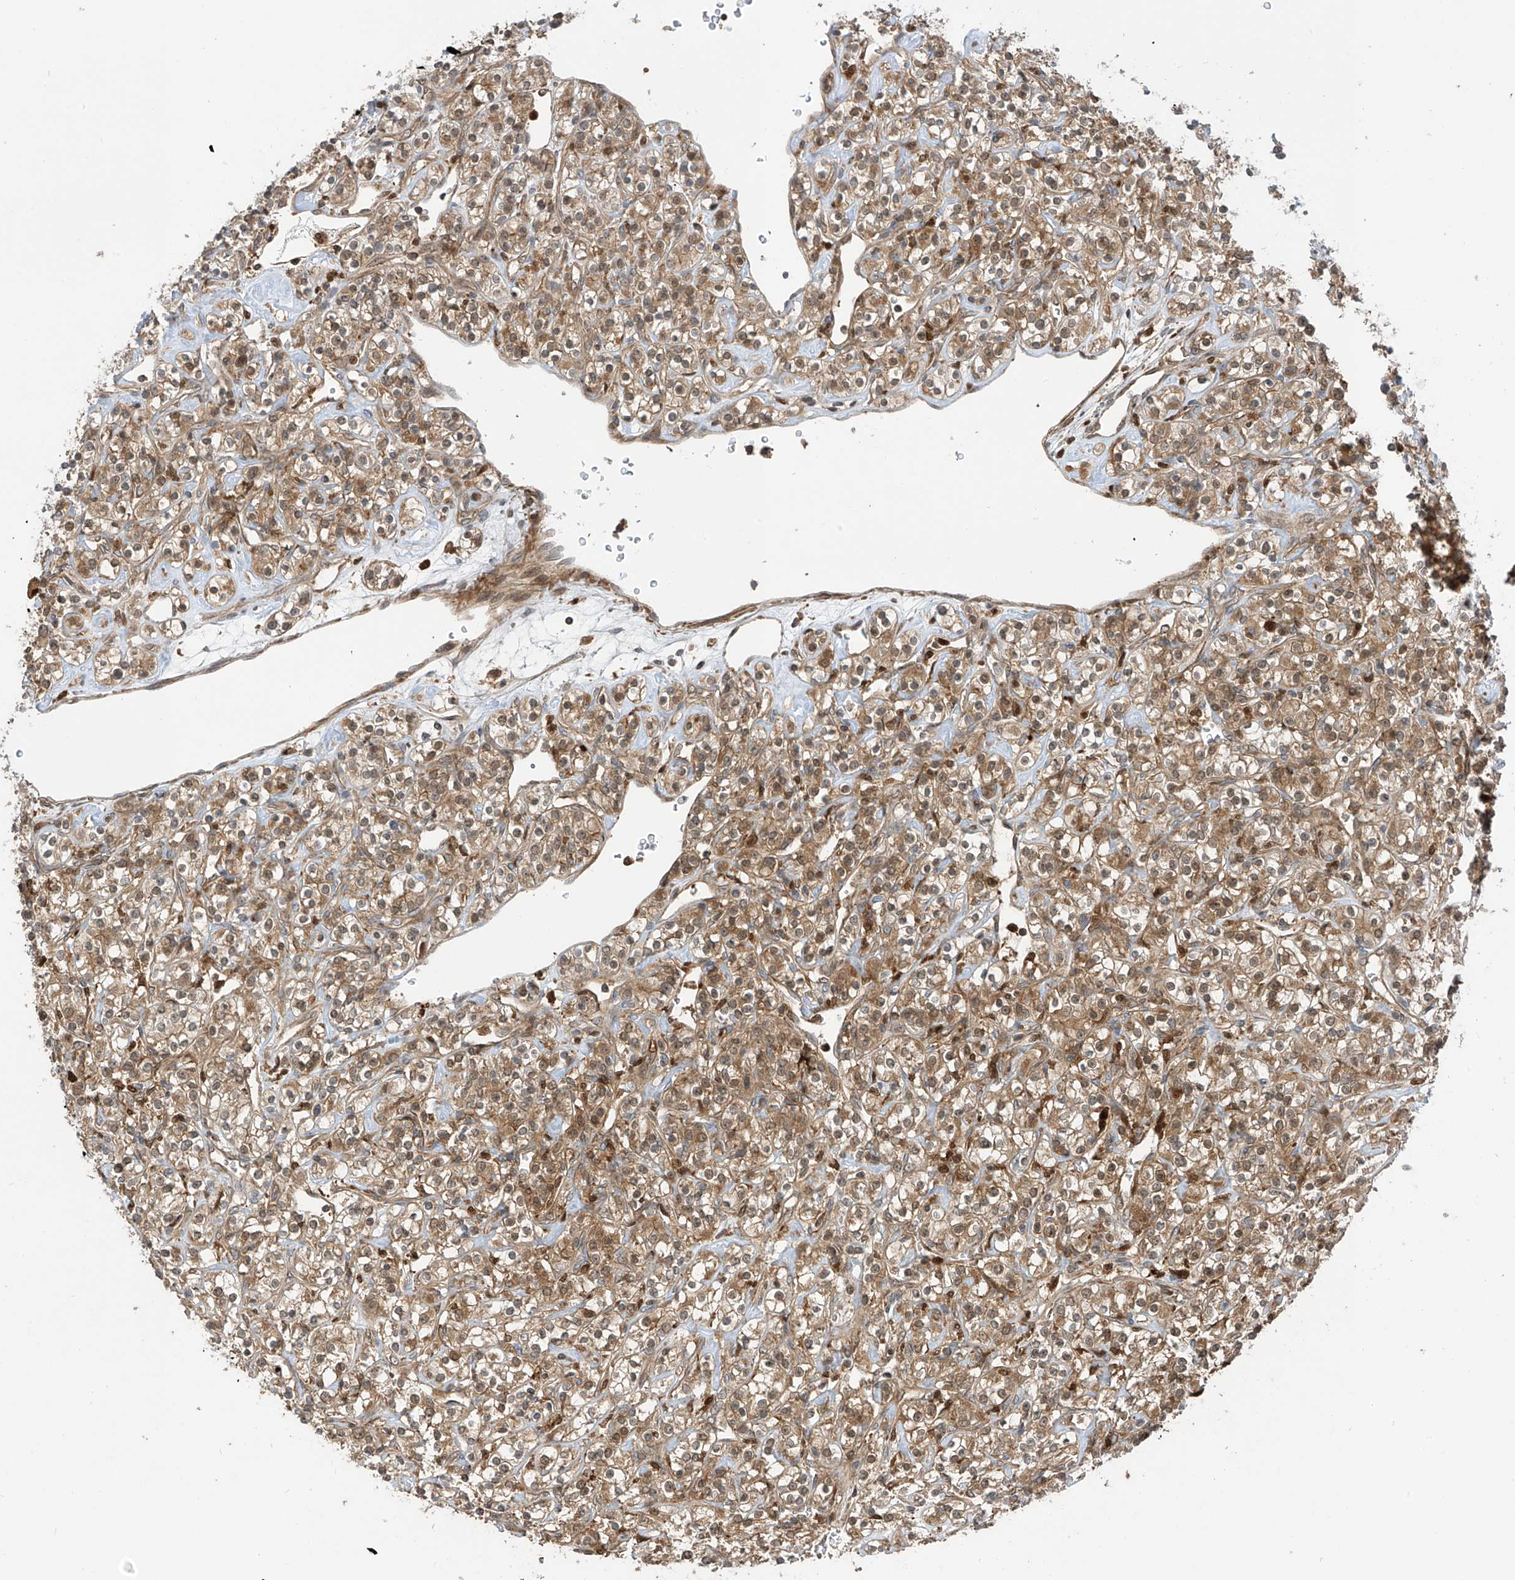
{"staining": {"intensity": "moderate", "quantity": ">75%", "location": "cytoplasmic/membranous"}, "tissue": "renal cancer", "cell_type": "Tumor cells", "image_type": "cancer", "snomed": [{"axis": "morphology", "description": "Adenocarcinoma, NOS"}, {"axis": "topography", "description": "Kidney"}], "caption": "Human renal cancer stained with a brown dye shows moderate cytoplasmic/membranous positive positivity in approximately >75% of tumor cells.", "gene": "ATAD2B", "patient": {"sex": "male", "age": 77}}